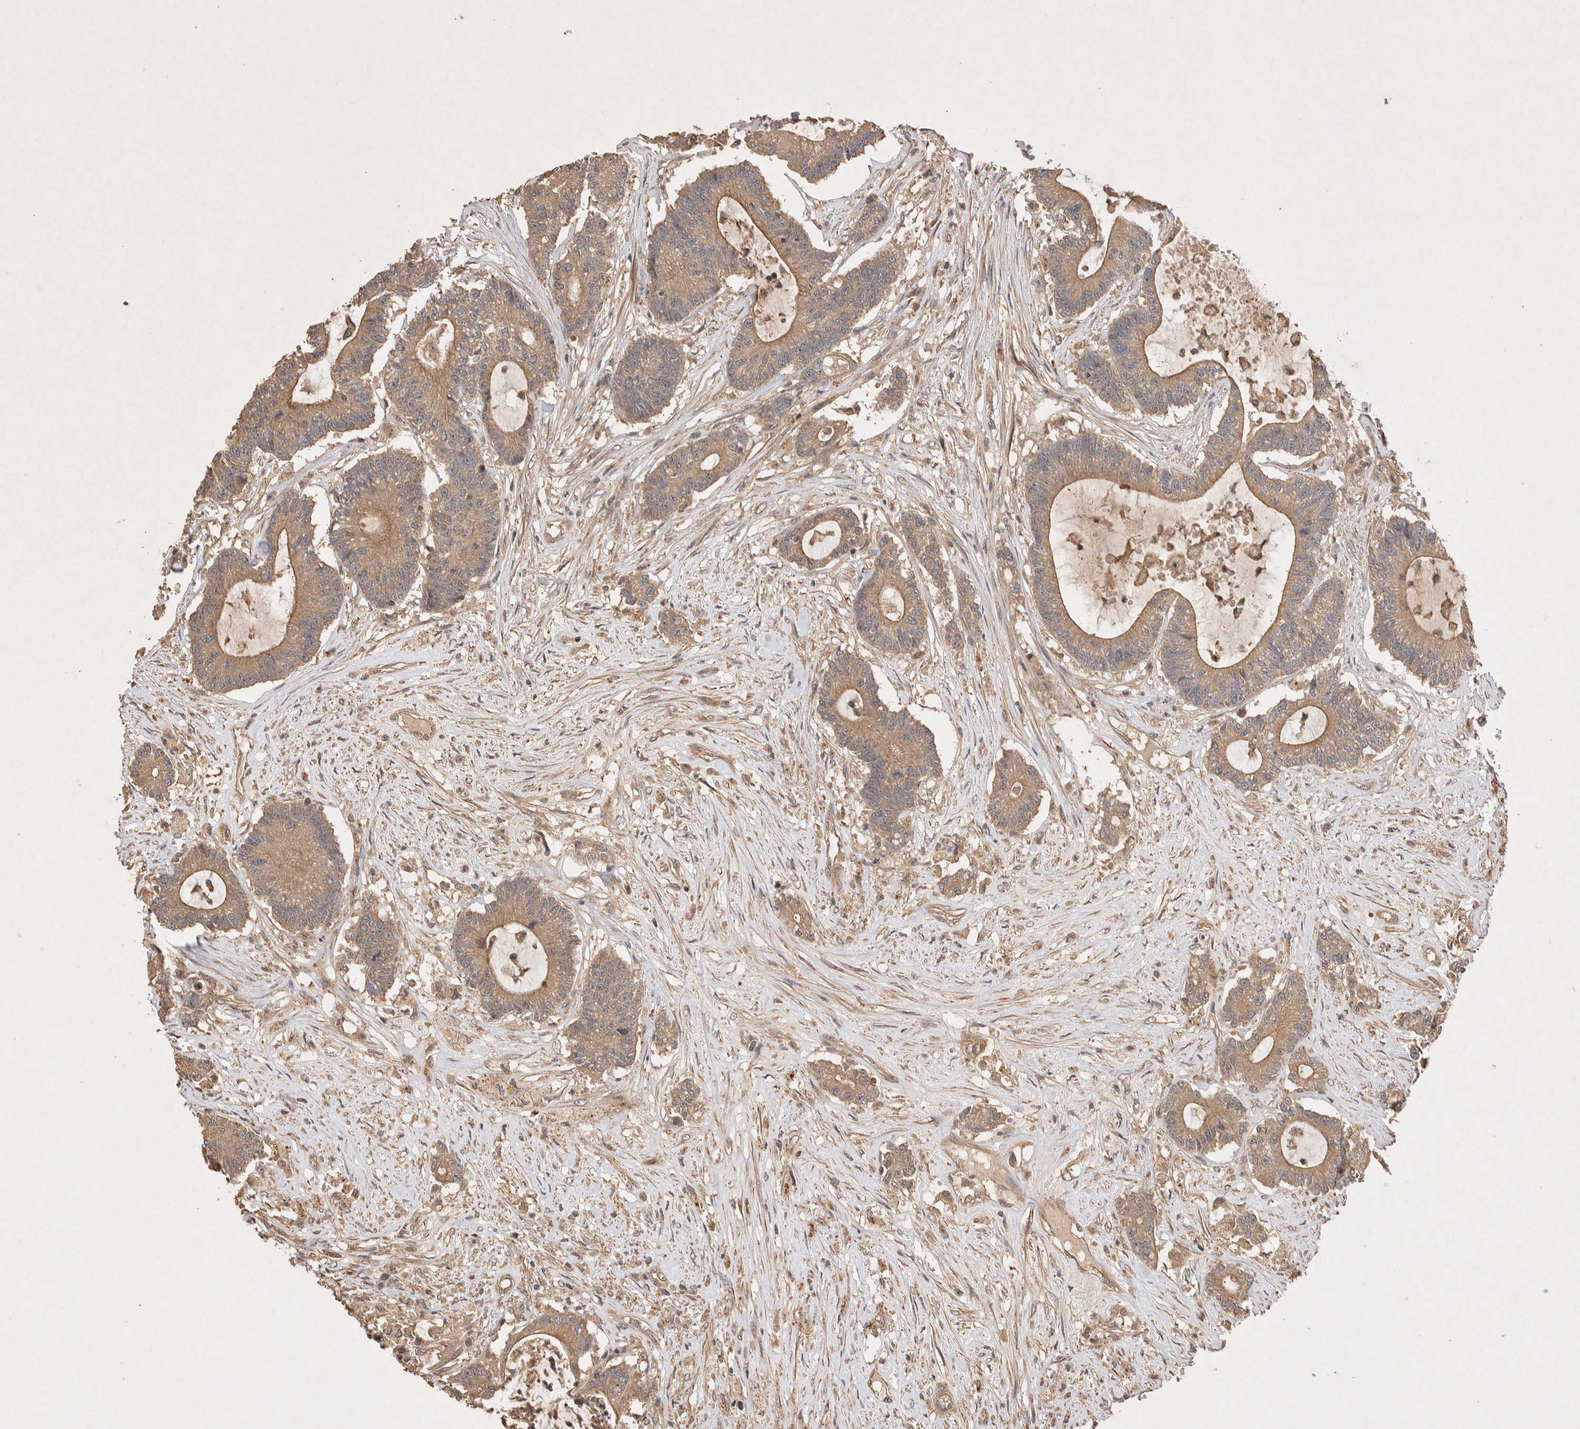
{"staining": {"intensity": "moderate", "quantity": ">75%", "location": "cytoplasmic/membranous"}, "tissue": "colorectal cancer", "cell_type": "Tumor cells", "image_type": "cancer", "snomed": [{"axis": "morphology", "description": "Adenocarcinoma, NOS"}, {"axis": "topography", "description": "Colon"}], "caption": "Approximately >75% of tumor cells in colorectal cancer reveal moderate cytoplasmic/membranous protein staining as visualized by brown immunohistochemical staining.", "gene": "NSMAF", "patient": {"sex": "female", "age": 84}}